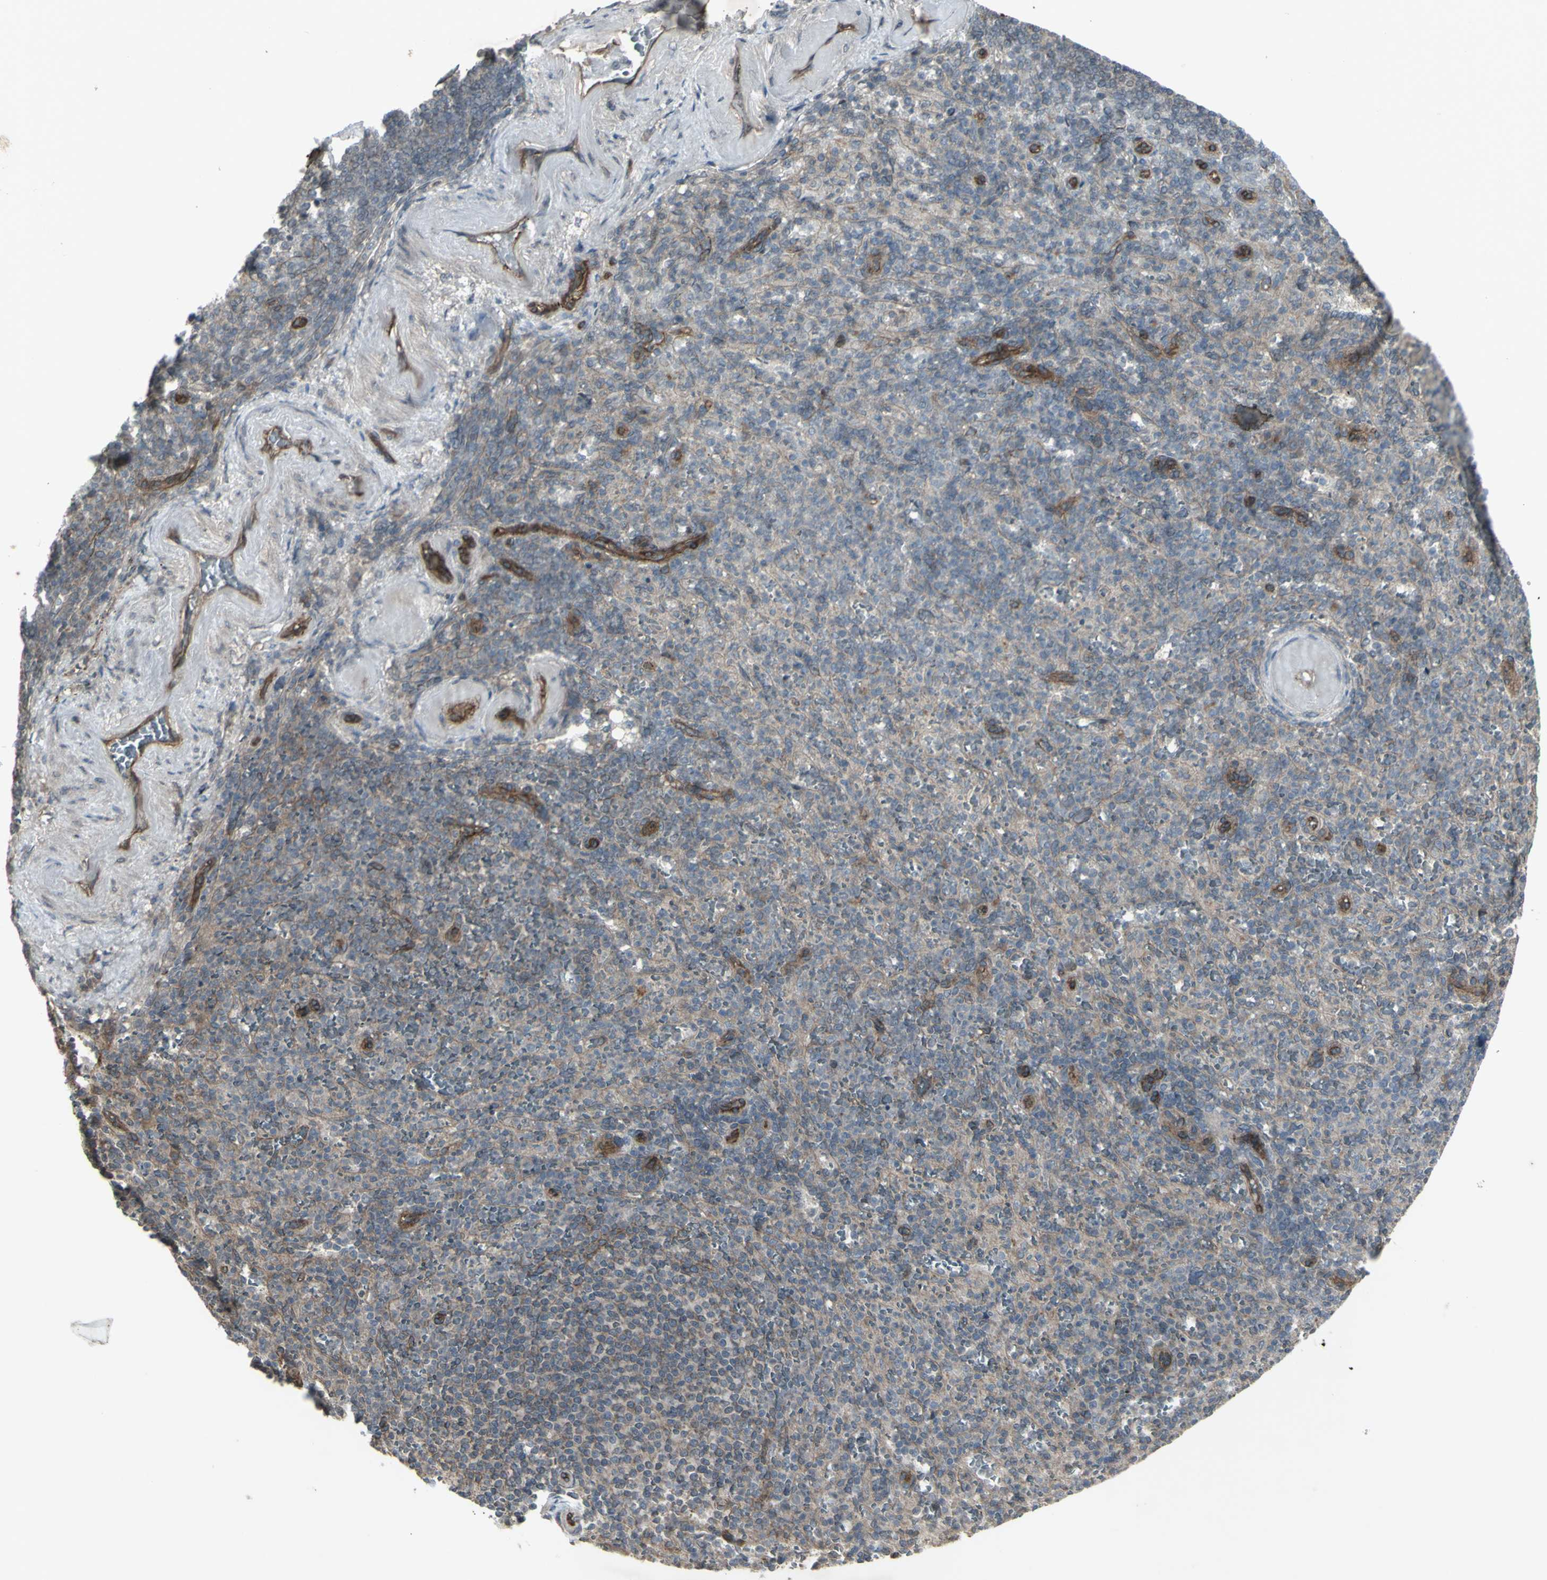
{"staining": {"intensity": "moderate", "quantity": "<25%", "location": "cytoplasmic/membranous"}, "tissue": "spleen", "cell_type": "Cells in red pulp", "image_type": "normal", "snomed": [{"axis": "morphology", "description": "Normal tissue, NOS"}, {"axis": "topography", "description": "Spleen"}], "caption": "Protein expression analysis of normal spleen reveals moderate cytoplasmic/membranous staining in about <25% of cells in red pulp.", "gene": "JAG1", "patient": {"sex": "female", "age": 74}}